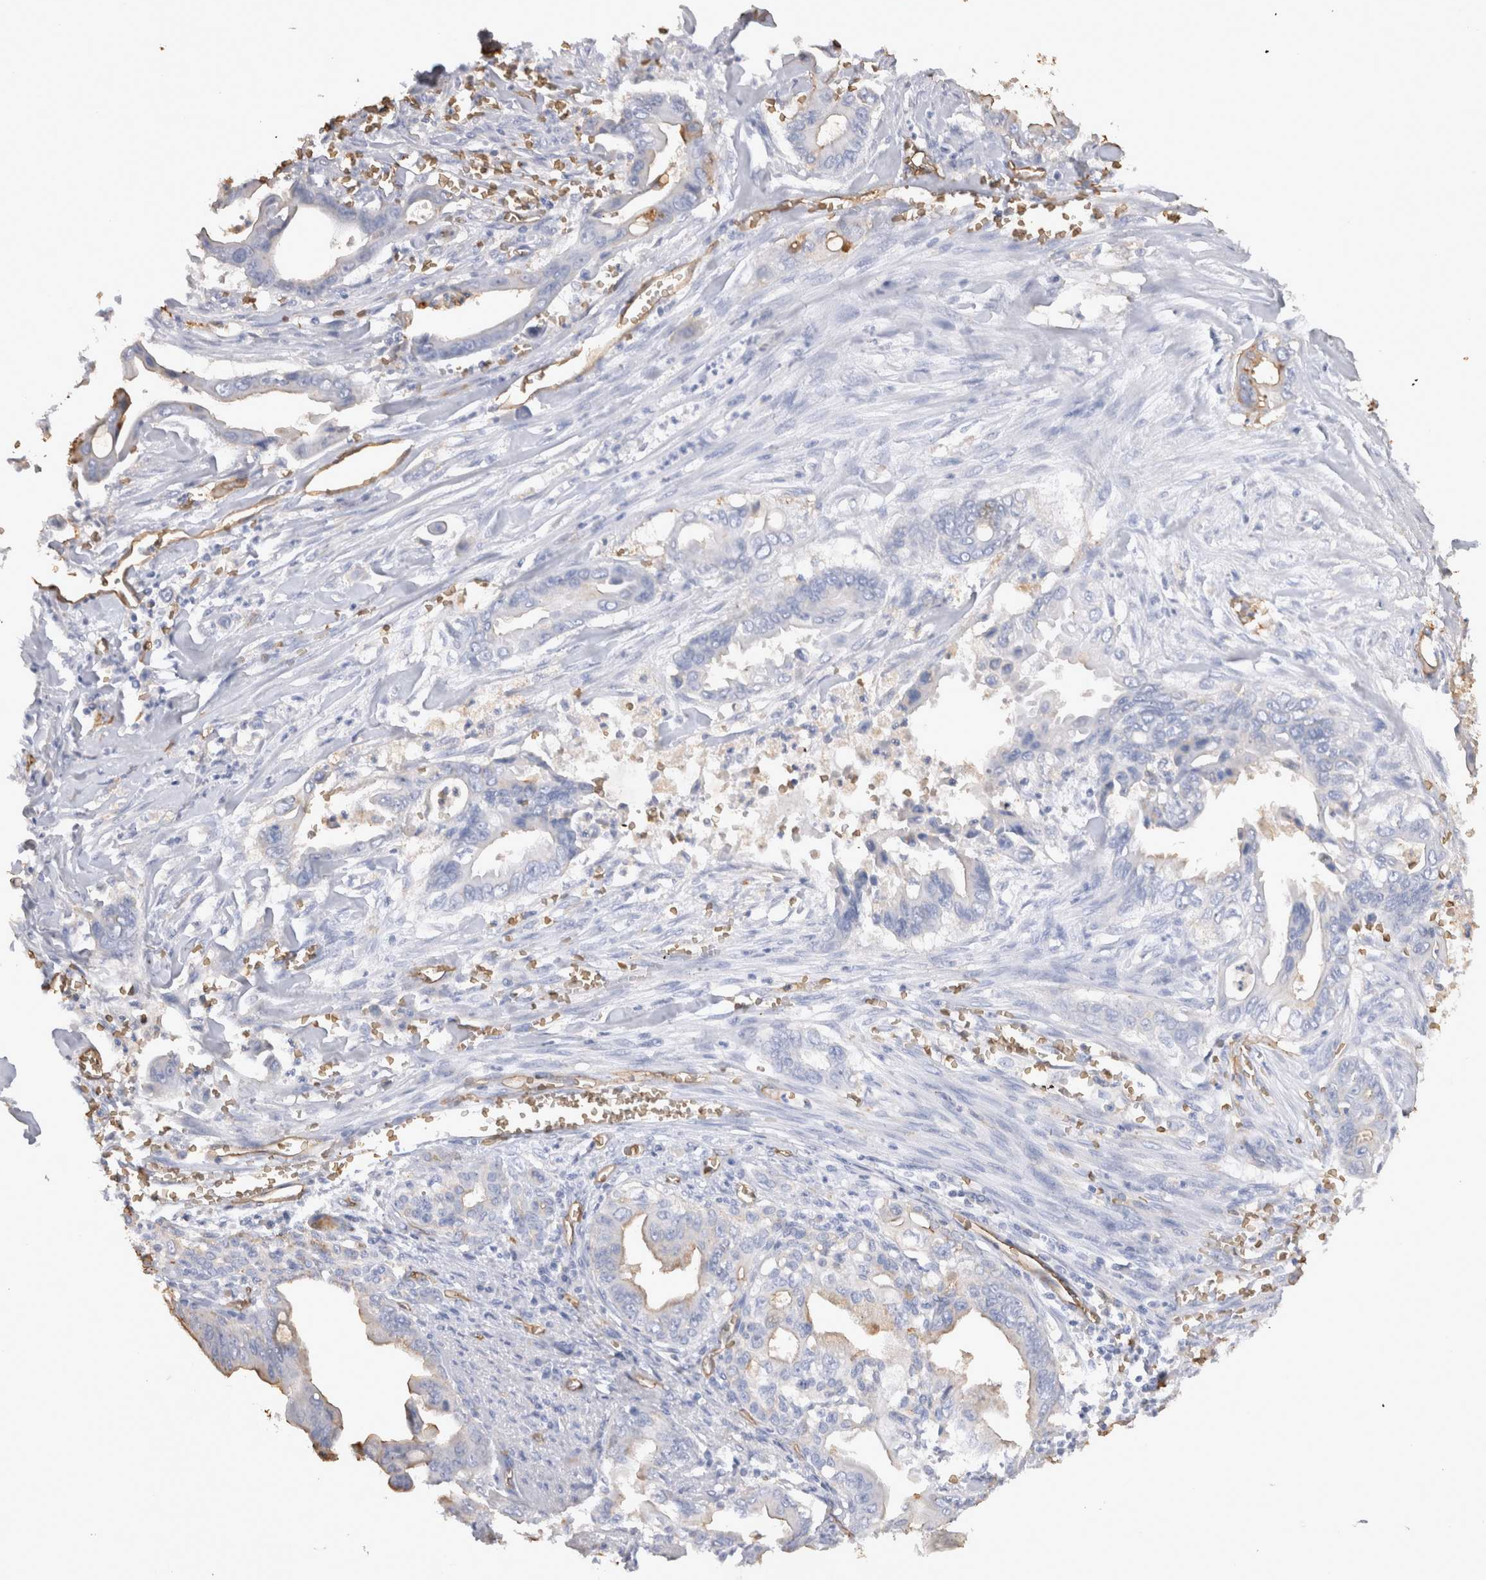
{"staining": {"intensity": "negative", "quantity": "none", "location": "none"}, "tissue": "pancreatic cancer", "cell_type": "Tumor cells", "image_type": "cancer", "snomed": [{"axis": "morphology", "description": "Adenocarcinoma, NOS"}, {"axis": "topography", "description": "Pancreas"}], "caption": "Human pancreatic cancer stained for a protein using IHC exhibits no expression in tumor cells.", "gene": "IL17RC", "patient": {"sex": "male", "age": 59}}